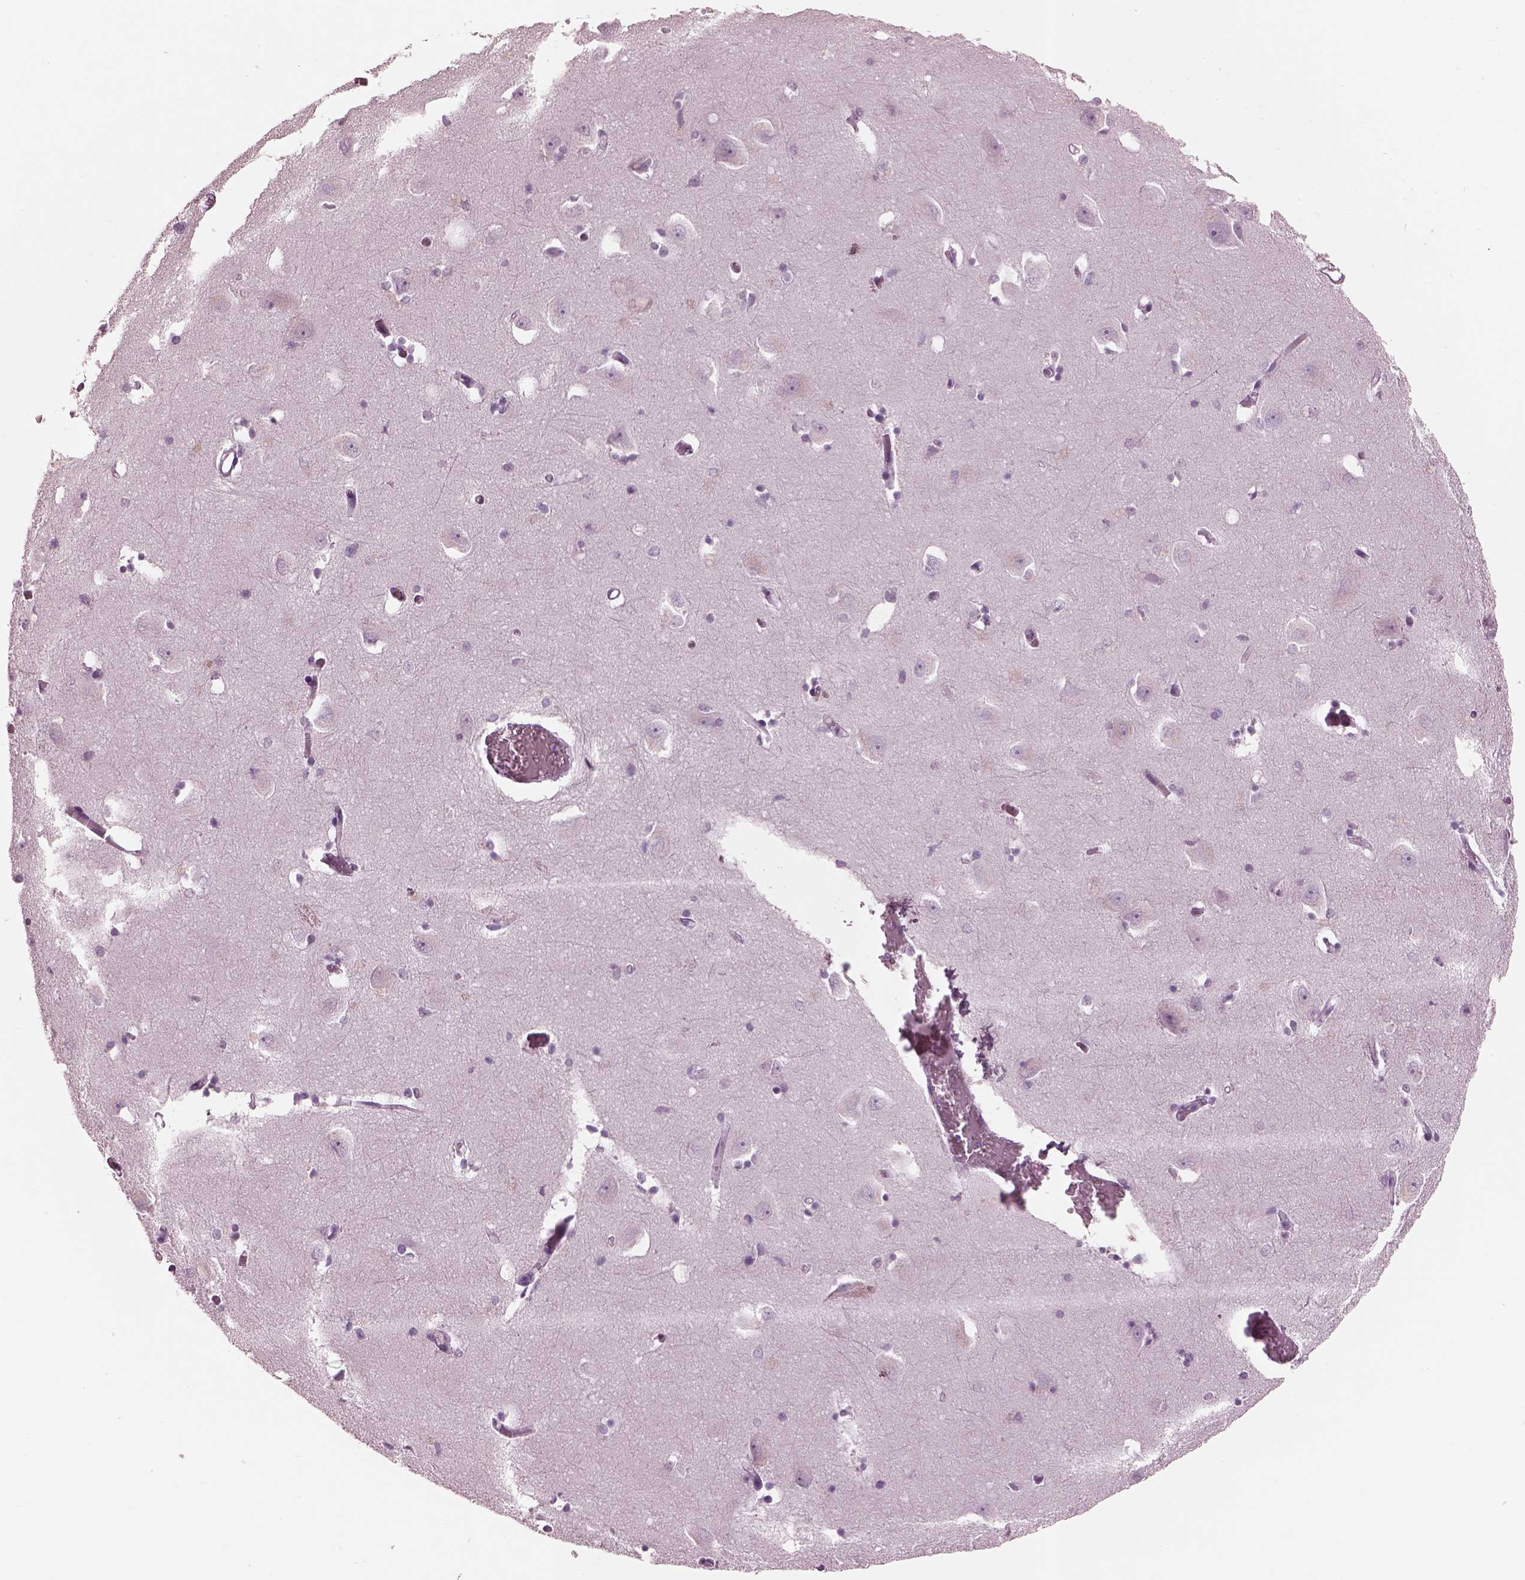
{"staining": {"intensity": "negative", "quantity": "none", "location": "none"}, "tissue": "caudate", "cell_type": "Glial cells", "image_type": "normal", "snomed": [{"axis": "morphology", "description": "Normal tissue, NOS"}, {"axis": "topography", "description": "Lateral ventricle wall"}, {"axis": "topography", "description": "Hippocampus"}], "caption": "High magnification brightfield microscopy of normal caudate stained with DAB (brown) and counterstained with hematoxylin (blue): glial cells show no significant positivity.", "gene": "GARIN4", "patient": {"sex": "female", "age": 63}}